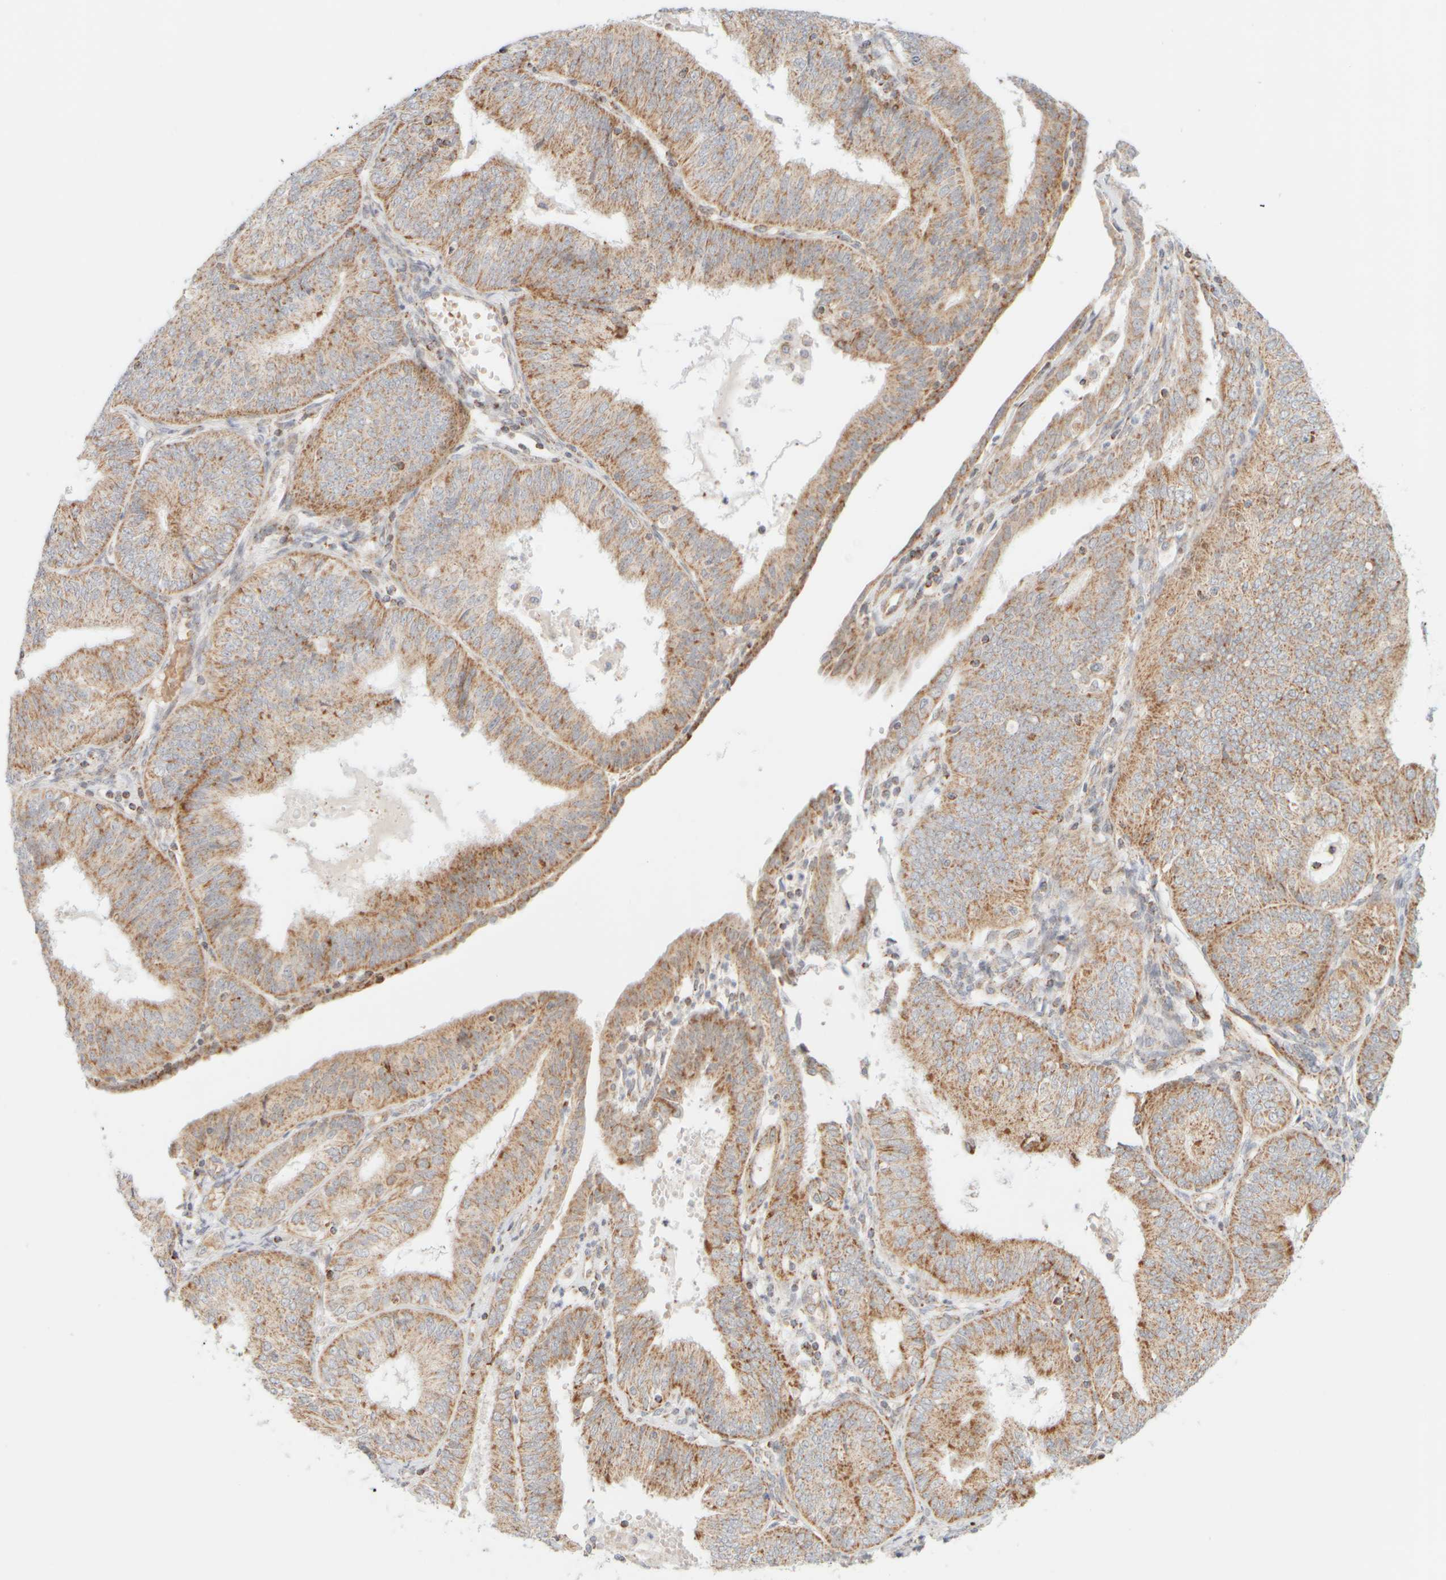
{"staining": {"intensity": "weak", "quantity": ">75%", "location": "cytoplasmic/membranous"}, "tissue": "endometrial cancer", "cell_type": "Tumor cells", "image_type": "cancer", "snomed": [{"axis": "morphology", "description": "Adenocarcinoma, NOS"}, {"axis": "topography", "description": "Endometrium"}], "caption": "Immunohistochemical staining of human endometrial cancer shows low levels of weak cytoplasmic/membranous protein expression in about >75% of tumor cells.", "gene": "PPM1K", "patient": {"sex": "female", "age": 58}}